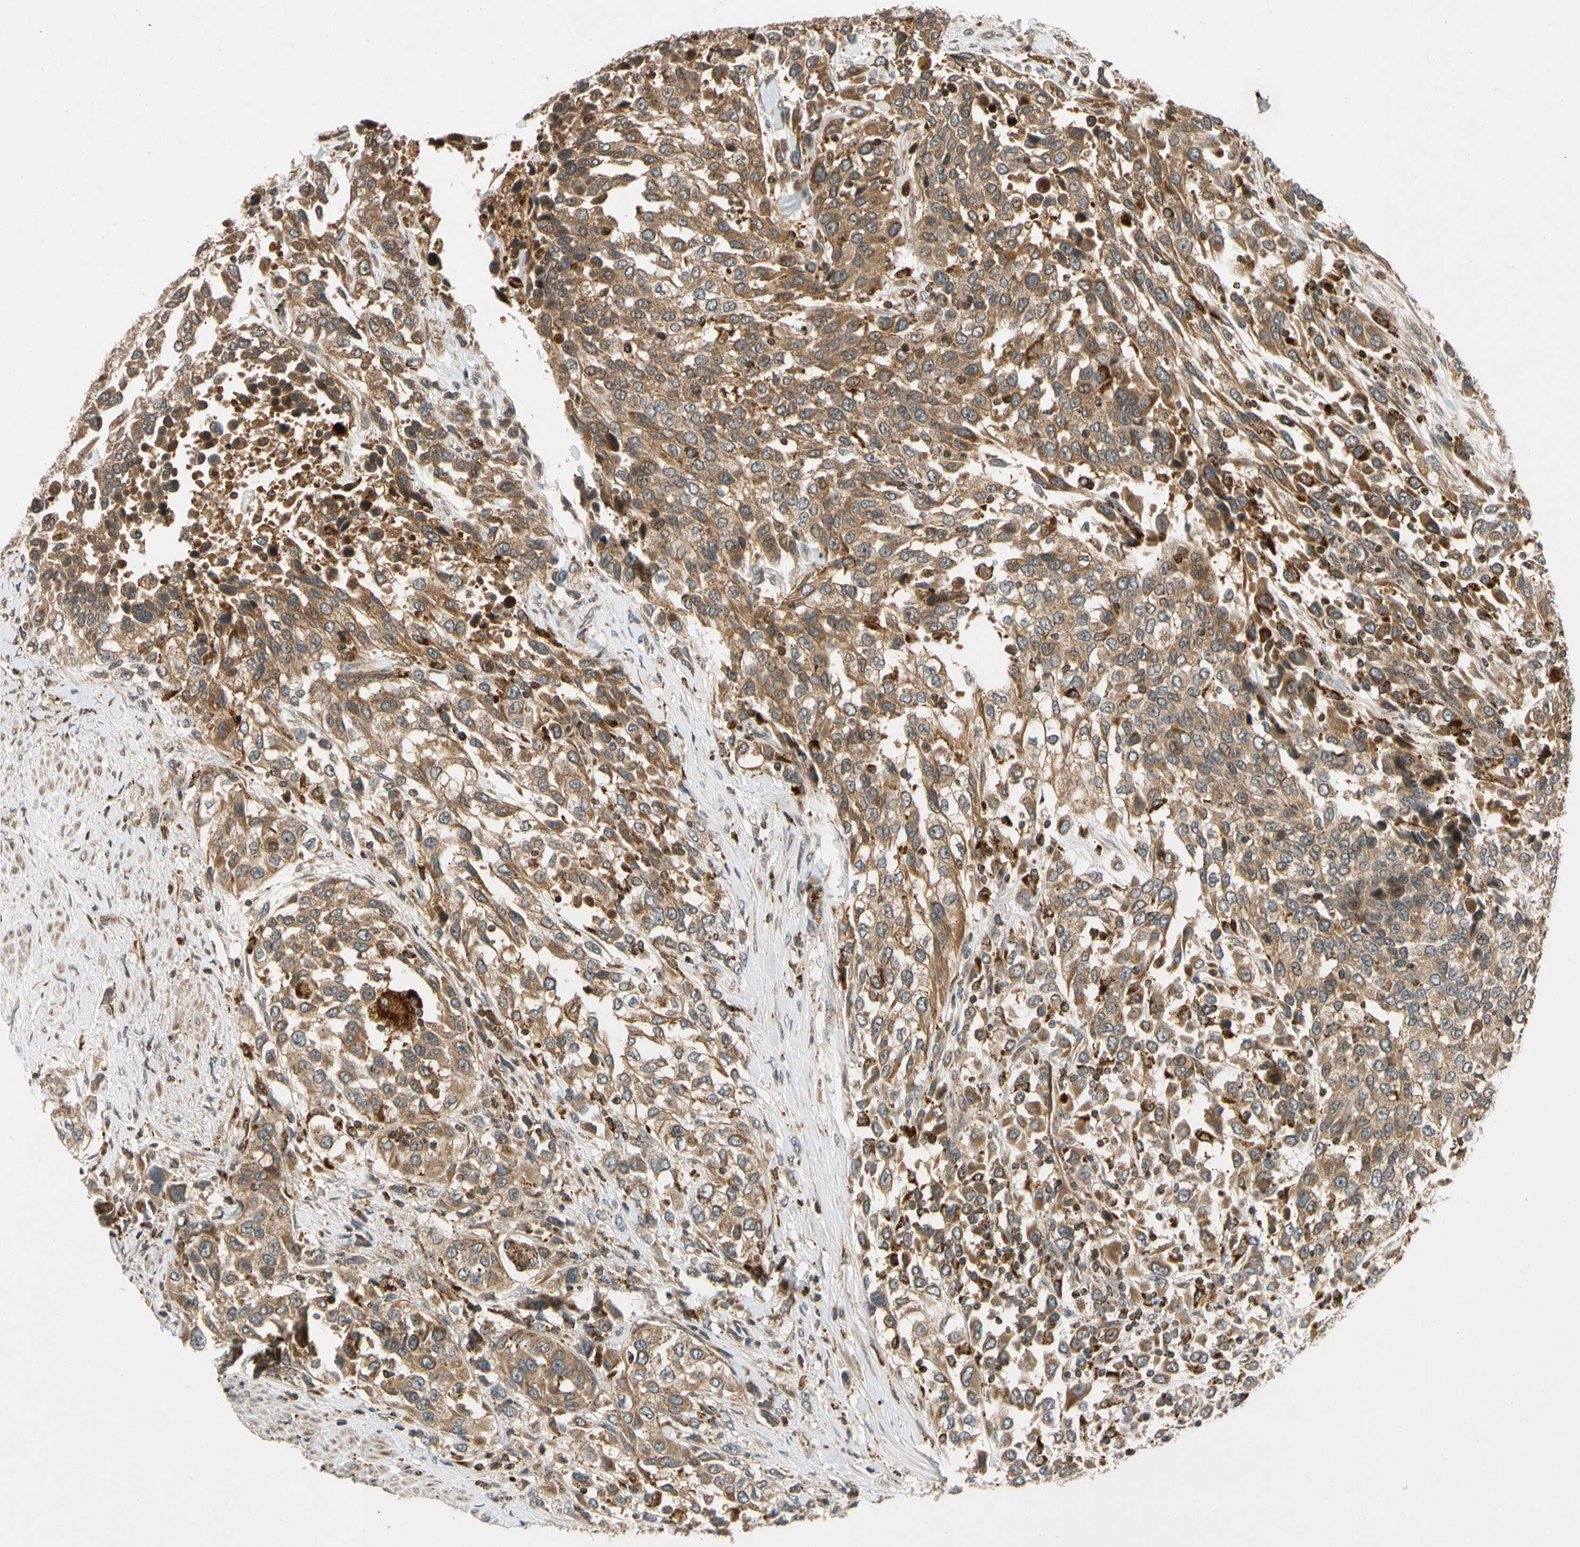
{"staining": {"intensity": "strong", "quantity": ">75%", "location": "cytoplasmic/membranous"}, "tissue": "urothelial cancer", "cell_type": "Tumor cells", "image_type": "cancer", "snomed": [{"axis": "morphology", "description": "Urothelial carcinoma, High grade"}, {"axis": "topography", "description": "Urinary bladder"}], "caption": "Urothelial carcinoma (high-grade) stained for a protein displays strong cytoplasmic/membranous positivity in tumor cells. (brown staining indicates protein expression, while blue staining denotes nuclei).", "gene": "MRPS22", "patient": {"sex": "female", "age": 80}}